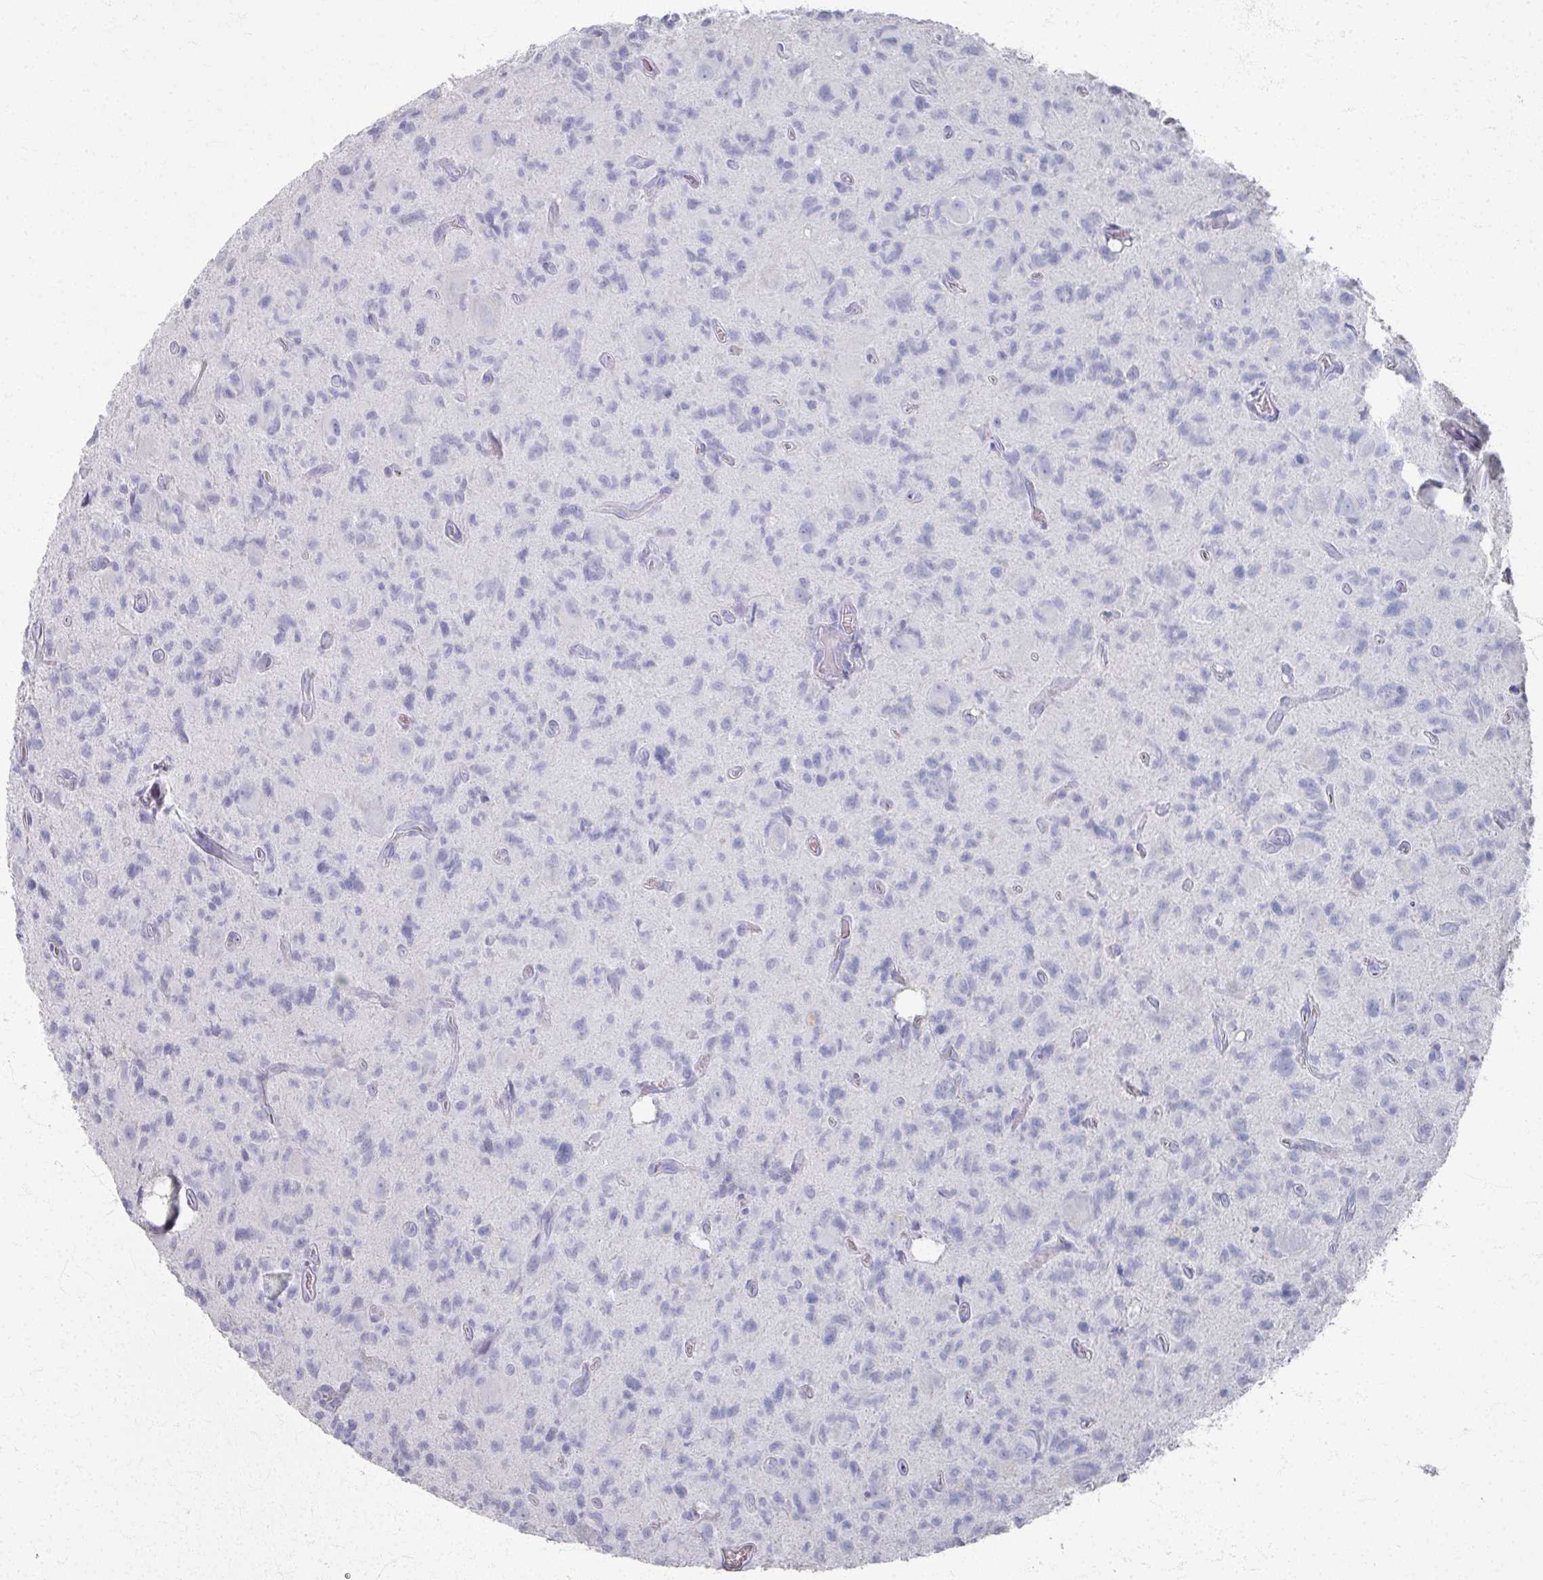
{"staining": {"intensity": "negative", "quantity": "none", "location": "none"}, "tissue": "glioma", "cell_type": "Tumor cells", "image_type": "cancer", "snomed": [{"axis": "morphology", "description": "Glioma, malignant, High grade"}, {"axis": "topography", "description": "Brain"}], "caption": "An immunohistochemistry (IHC) image of glioma is shown. There is no staining in tumor cells of glioma.", "gene": "PSKH1", "patient": {"sex": "male", "age": 76}}